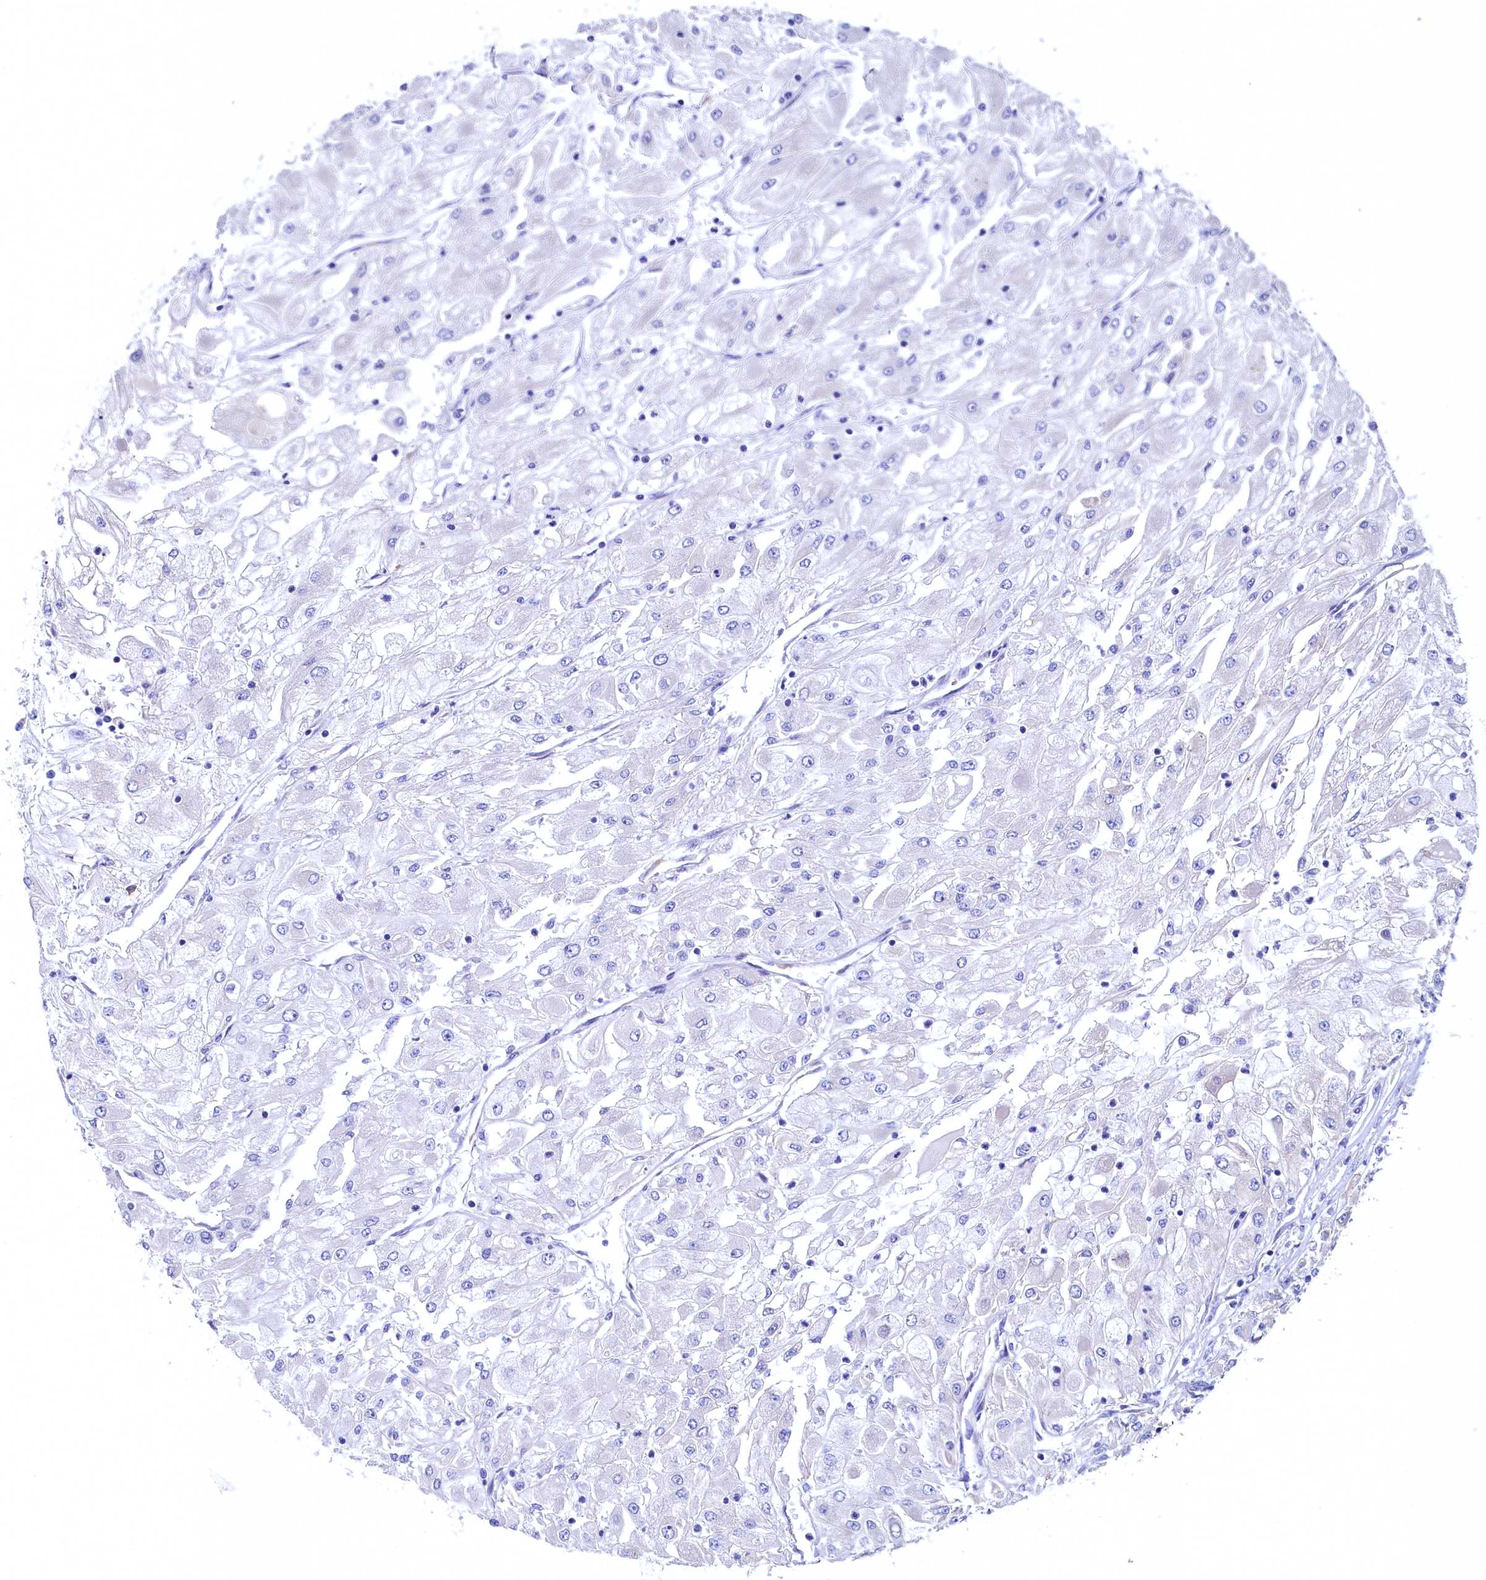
{"staining": {"intensity": "negative", "quantity": "none", "location": "none"}, "tissue": "renal cancer", "cell_type": "Tumor cells", "image_type": "cancer", "snomed": [{"axis": "morphology", "description": "Adenocarcinoma, NOS"}, {"axis": "topography", "description": "Kidney"}], "caption": "Photomicrograph shows no significant protein positivity in tumor cells of renal adenocarcinoma. The staining was performed using DAB to visualize the protein expression in brown, while the nuclei were stained in blue with hematoxylin (Magnification: 20x).", "gene": "CBLIF", "patient": {"sex": "male", "age": 80}}